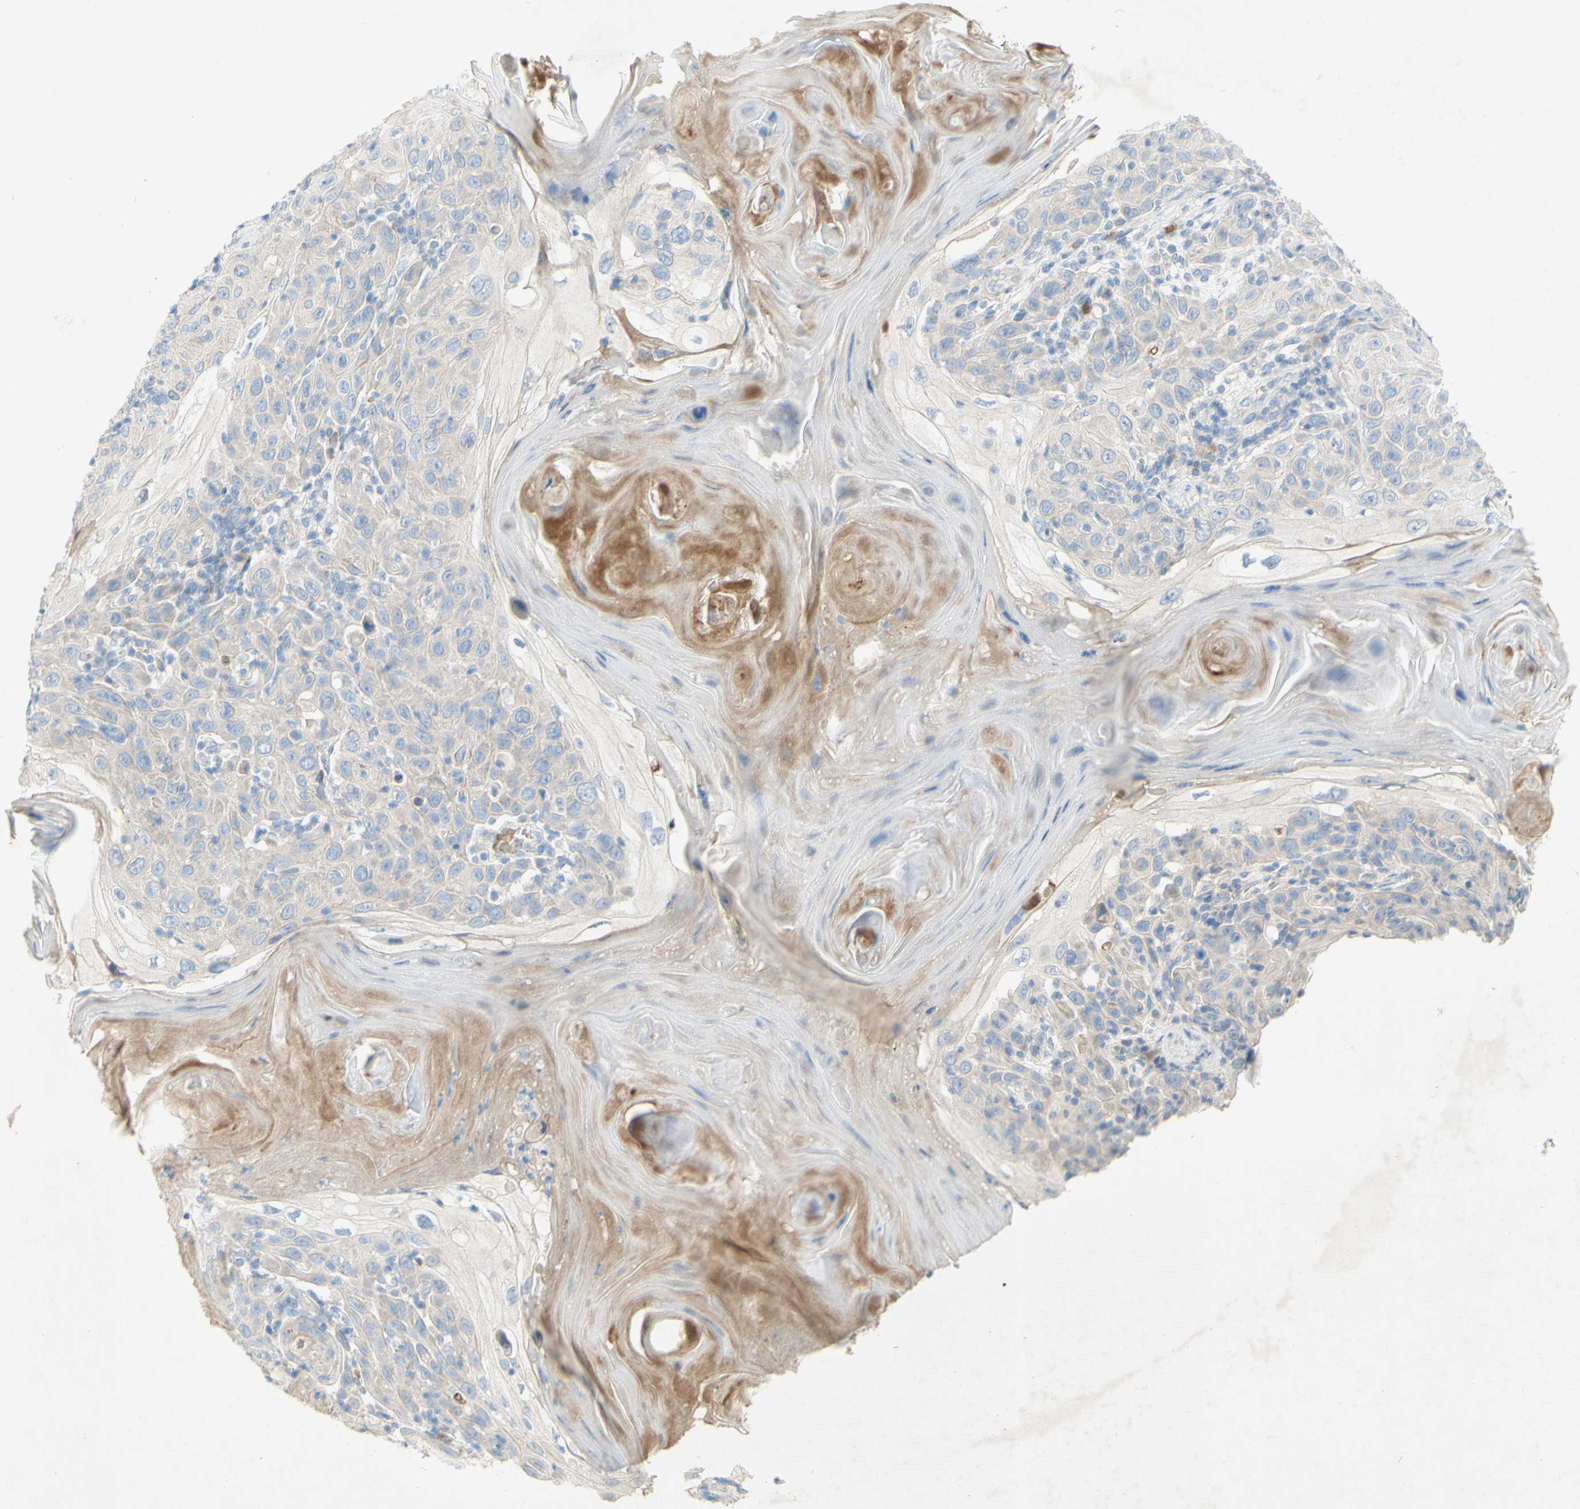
{"staining": {"intensity": "negative", "quantity": "none", "location": "none"}, "tissue": "skin cancer", "cell_type": "Tumor cells", "image_type": "cancer", "snomed": [{"axis": "morphology", "description": "Squamous cell carcinoma, NOS"}, {"axis": "topography", "description": "Skin"}], "caption": "DAB (3,3'-diaminobenzidine) immunohistochemical staining of human skin squamous cell carcinoma demonstrates no significant expression in tumor cells.", "gene": "ACADL", "patient": {"sex": "female", "age": 88}}